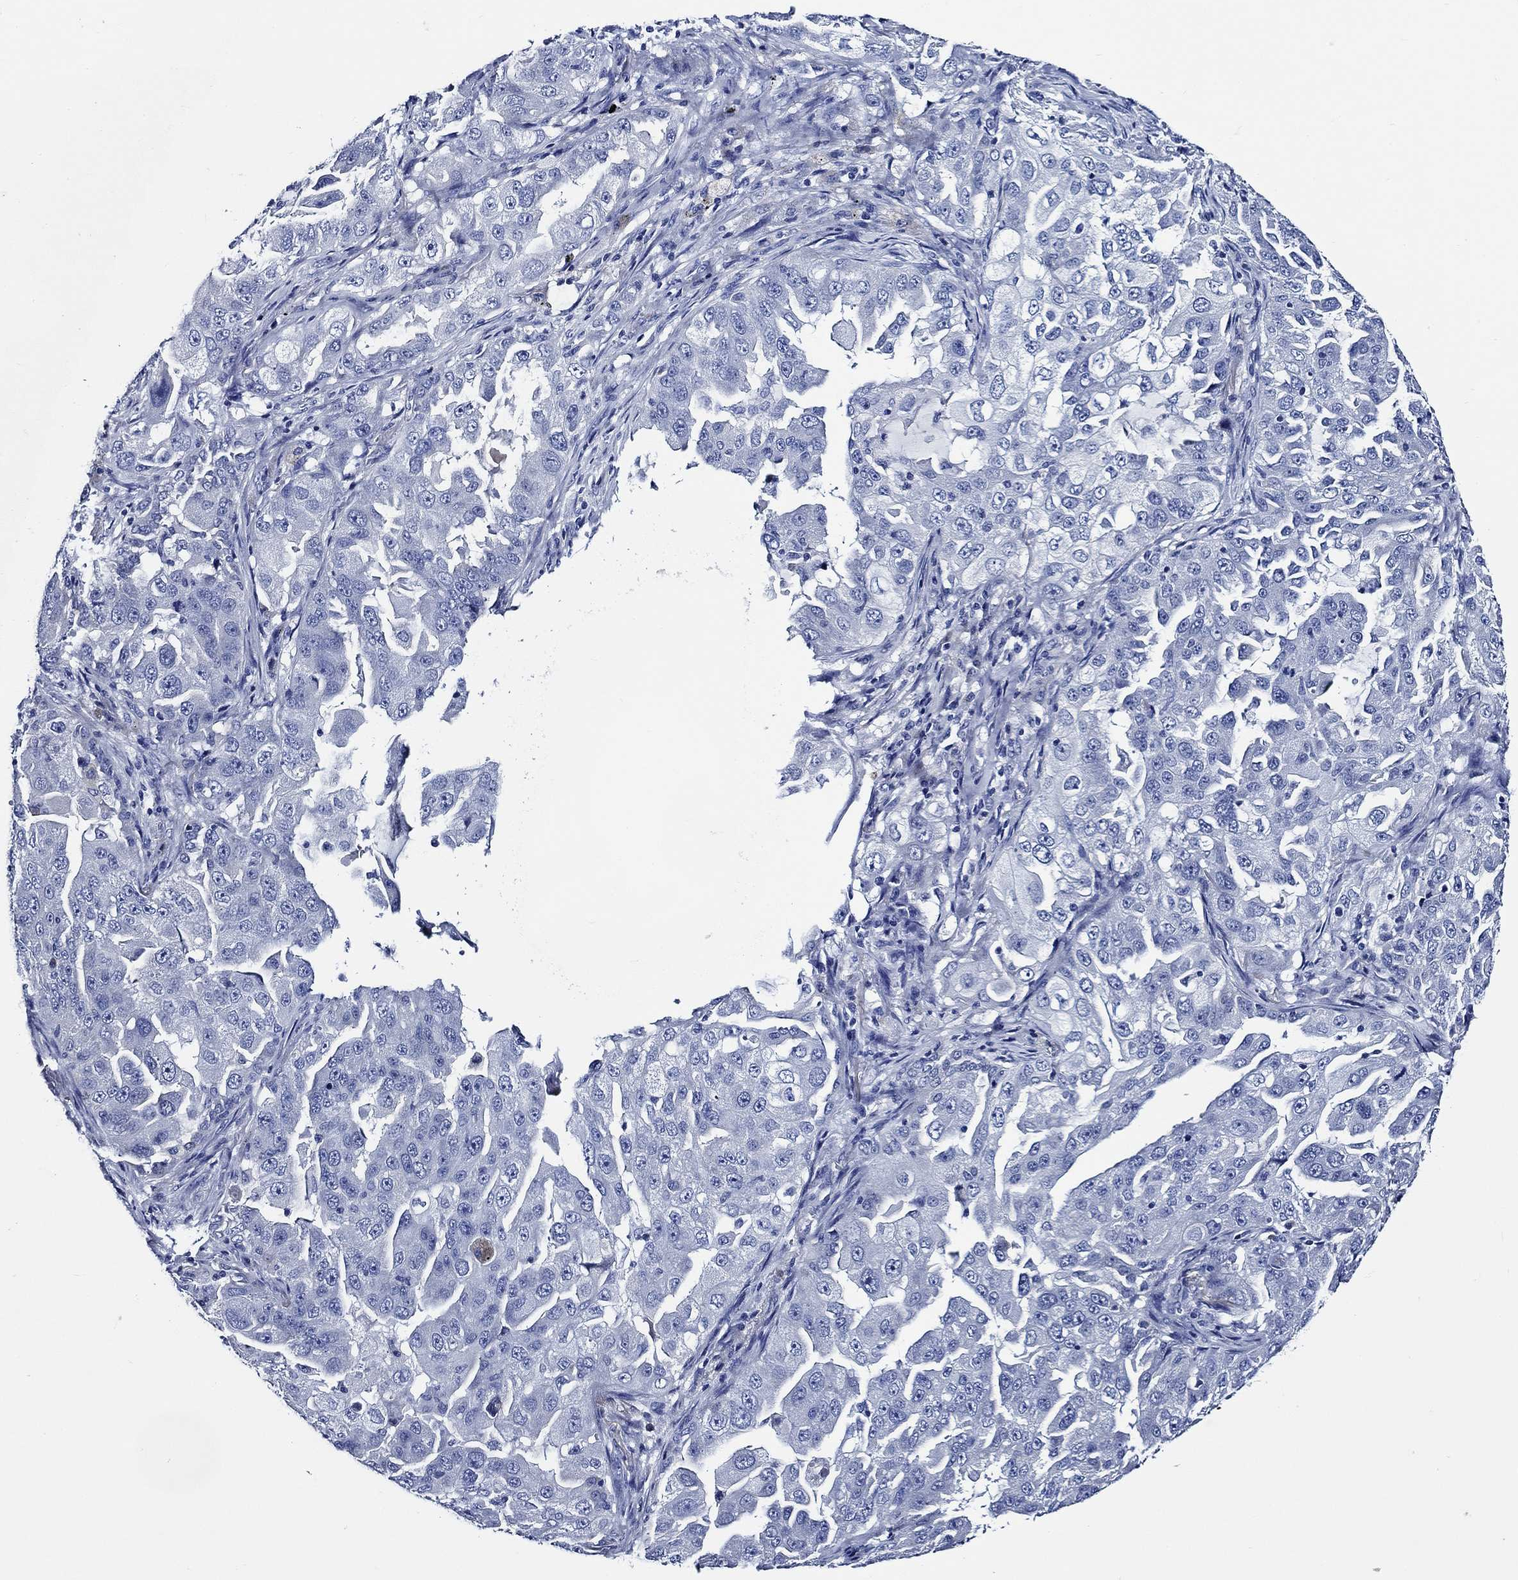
{"staining": {"intensity": "negative", "quantity": "none", "location": "none"}, "tissue": "lung cancer", "cell_type": "Tumor cells", "image_type": "cancer", "snomed": [{"axis": "morphology", "description": "Adenocarcinoma, NOS"}, {"axis": "topography", "description": "Lung"}], "caption": "DAB (3,3'-diaminobenzidine) immunohistochemical staining of lung cancer (adenocarcinoma) exhibits no significant staining in tumor cells.", "gene": "WDR62", "patient": {"sex": "female", "age": 61}}